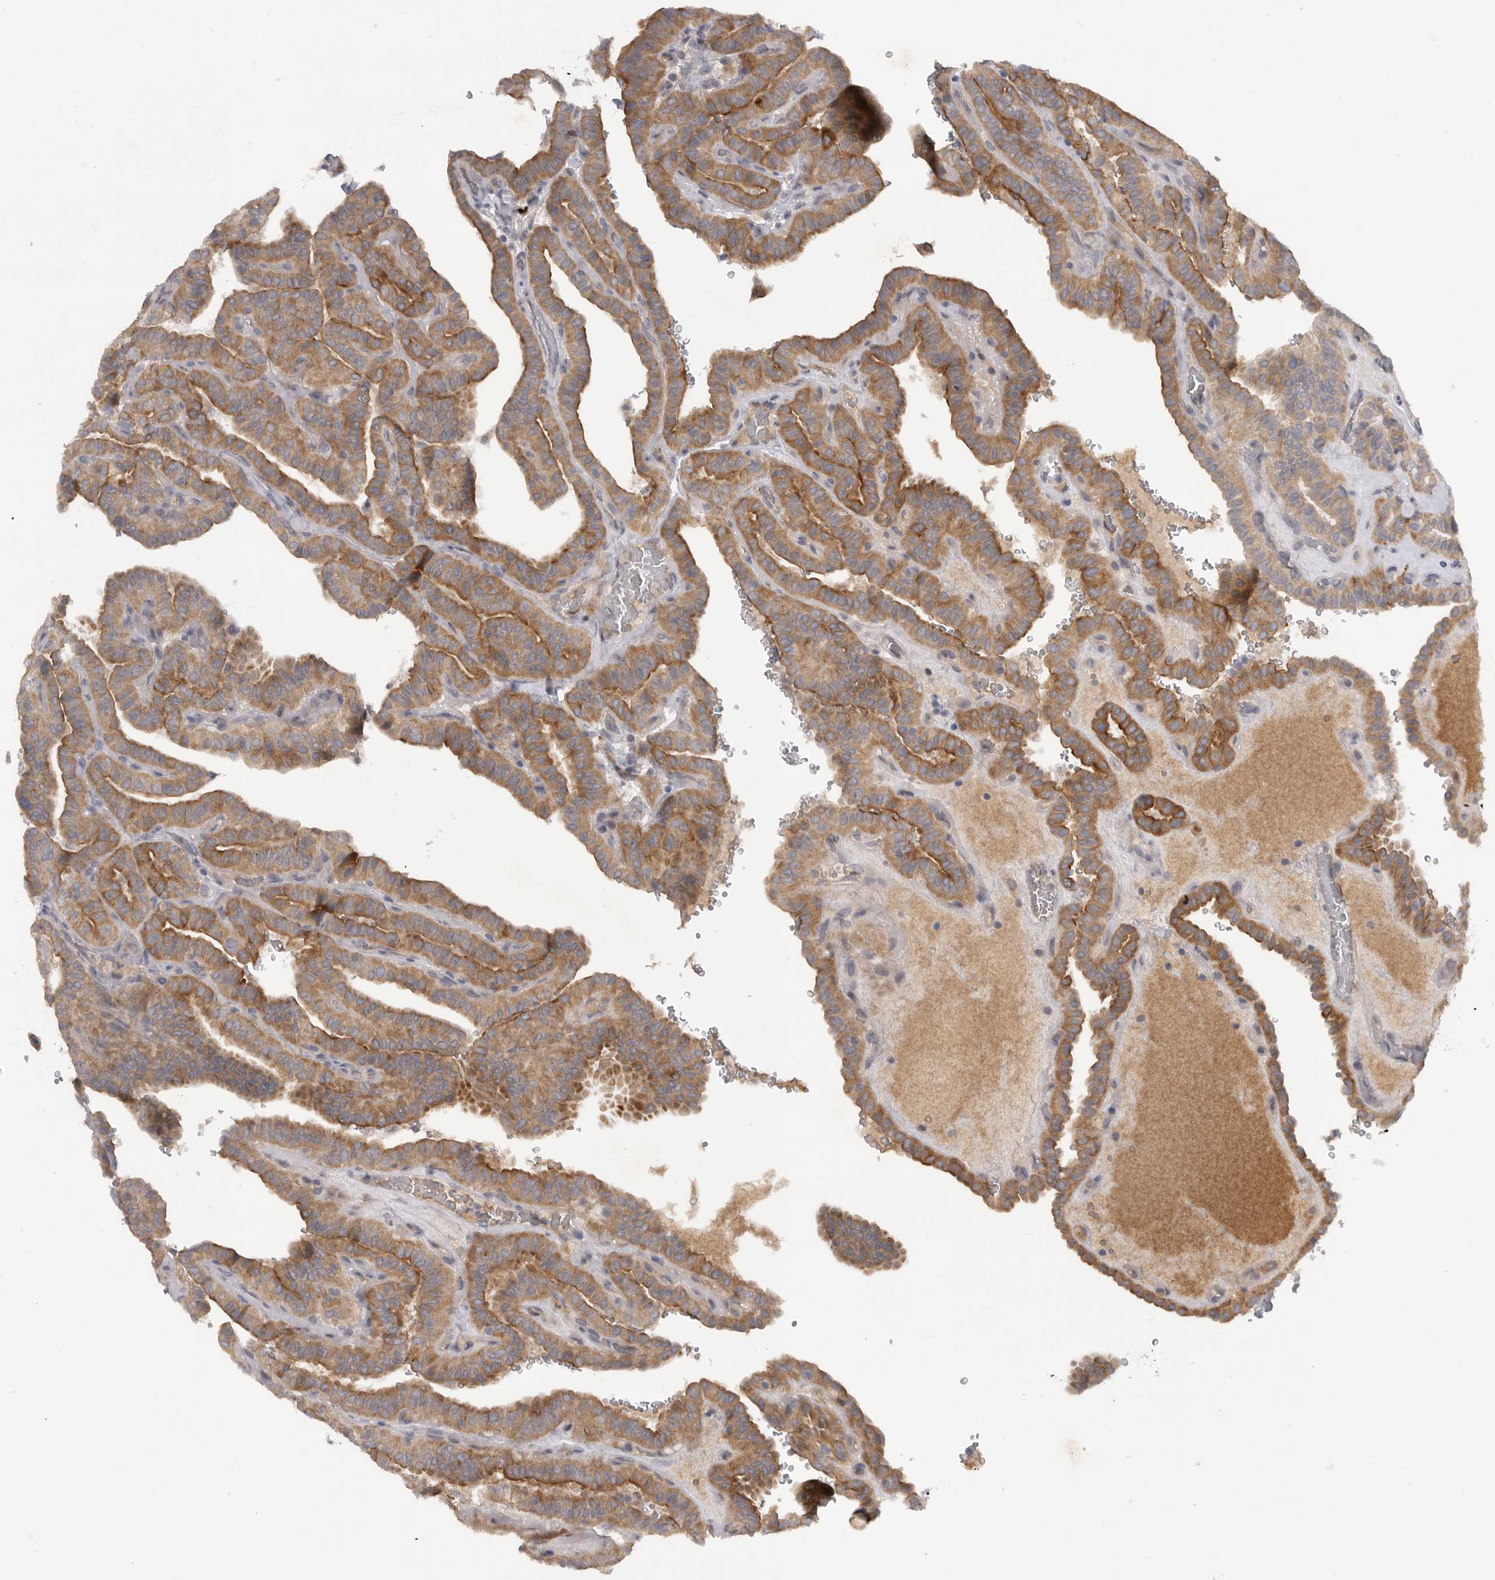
{"staining": {"intensity": "moderate", "quantity": ">75%", "location": "cytoplasmic/membranous"}, "tissue": "thyroid cancer", "cell_type": "Tumor cells", "image_type": "cancer", "snomed": [{"axis": "morphology", "description": "Papillary adenocarcinoma, NOS"}, {"axis": "topography", "description": "Thyroid gland"}], "caption": "Thyroid cancer stained for a protein displays moderate cytoplasmic/membranous positivity in tumor cells.", "gene": "DHDDS", "patient": {"sex": "male", "age": 77}}